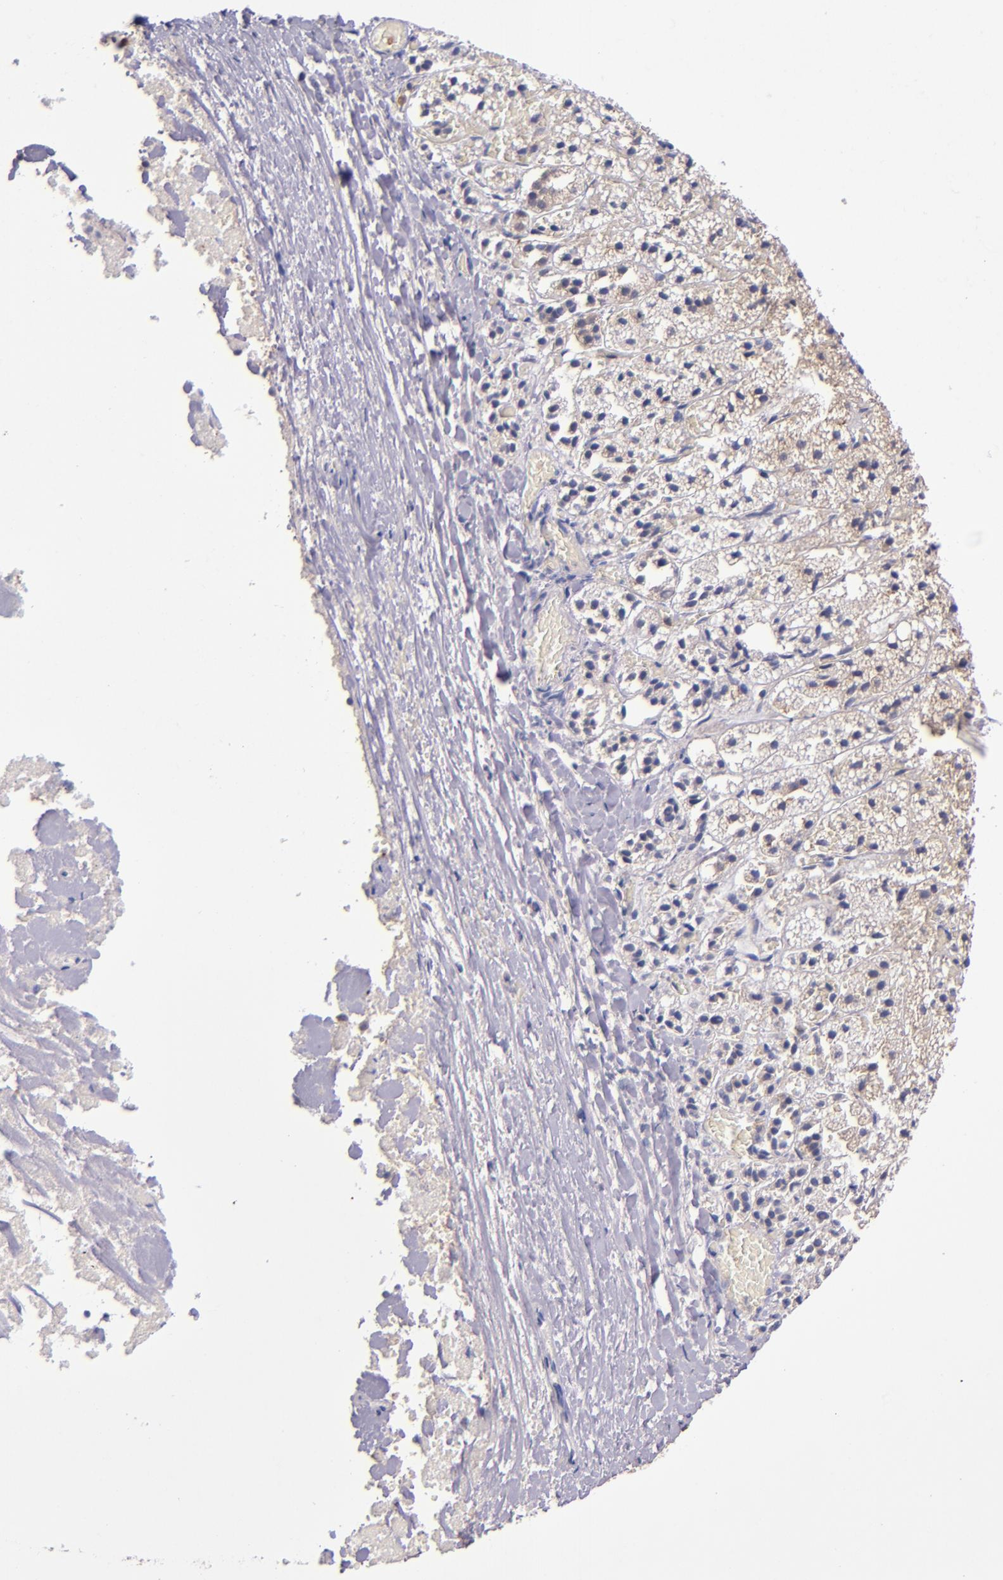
{"staining": {"intensity": "moderate", "quantity": ">75%", "location": "cytoplasmic/membranous"}, "tissue": "adrenal gland", "cell_type": "Glandular cells", "image_type": "normal", "snomed": [{"axis": "morphology", "description": "Normal tissue, NOS"}, {"axis": "topography", "description": "Adrenal gland"}], "caption": "Immunohistochemical staining of unremarkable human adrenal gland displays moderate cytoplasmic/membranous protein positivity in about >75% of glandular cells.", "gene": "EIF4ENIF1", "patient": {"sex": "female", "age": 44}}